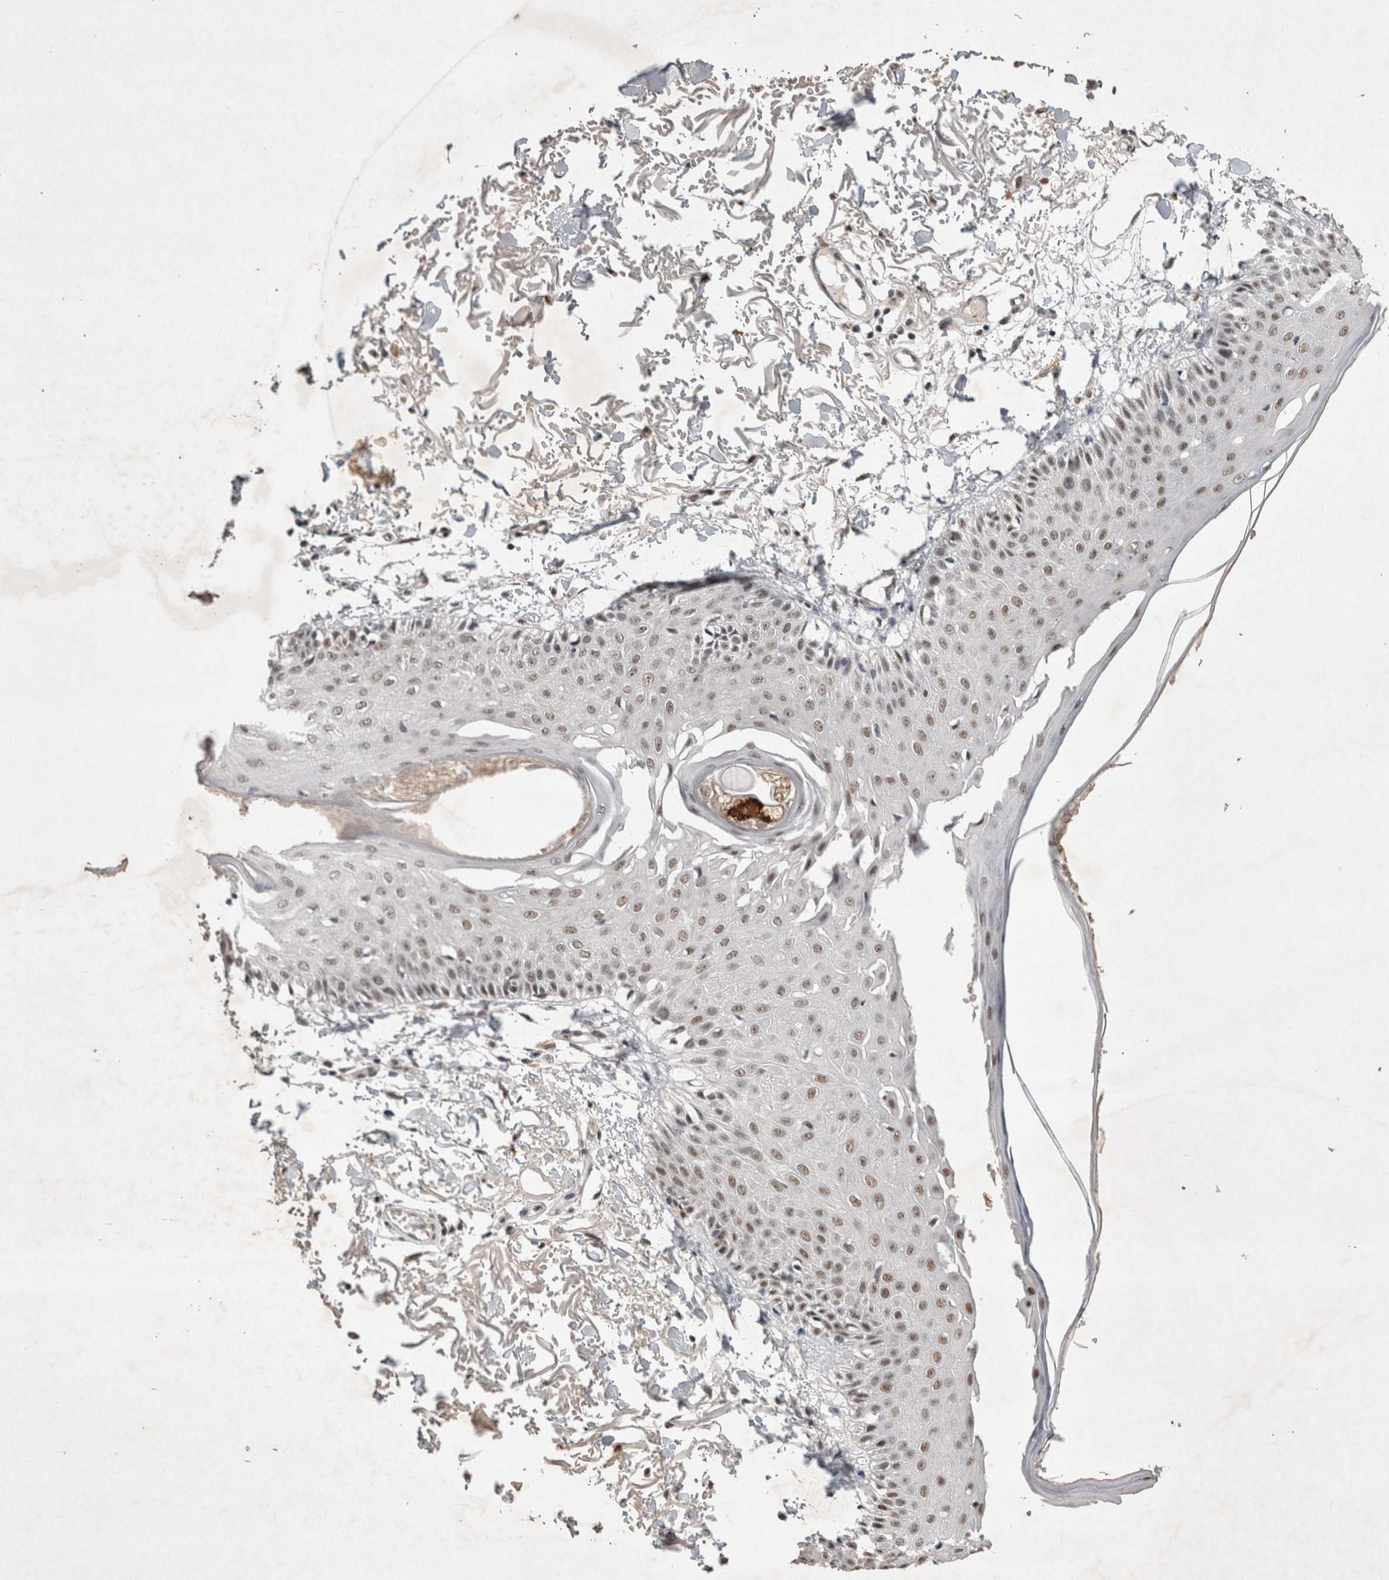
{"staining": {"intensity": "weak", "quantity": ">75%", "location": "nuclear"}, "tissue": "skin", "cell_type": "Fibroblasts", "image_type": "normal", "snomed": [{"axis": "morphology", "description": "Normal tissue, NOS"}, {"axis": "morphology", "description": "Squamous cell carcinoma, NOS"}, {"axis": "topography", "description": "Skin"}, {"axis": "topography", "description": "Peripheral nerve tissue"}], "caption": "Human skin stained with a brown dye reveals weak nuclear positive expression in about >75% of fibroblasts.", "gene": "RBM6", "patient": {"sex": "male", "age": 83}}